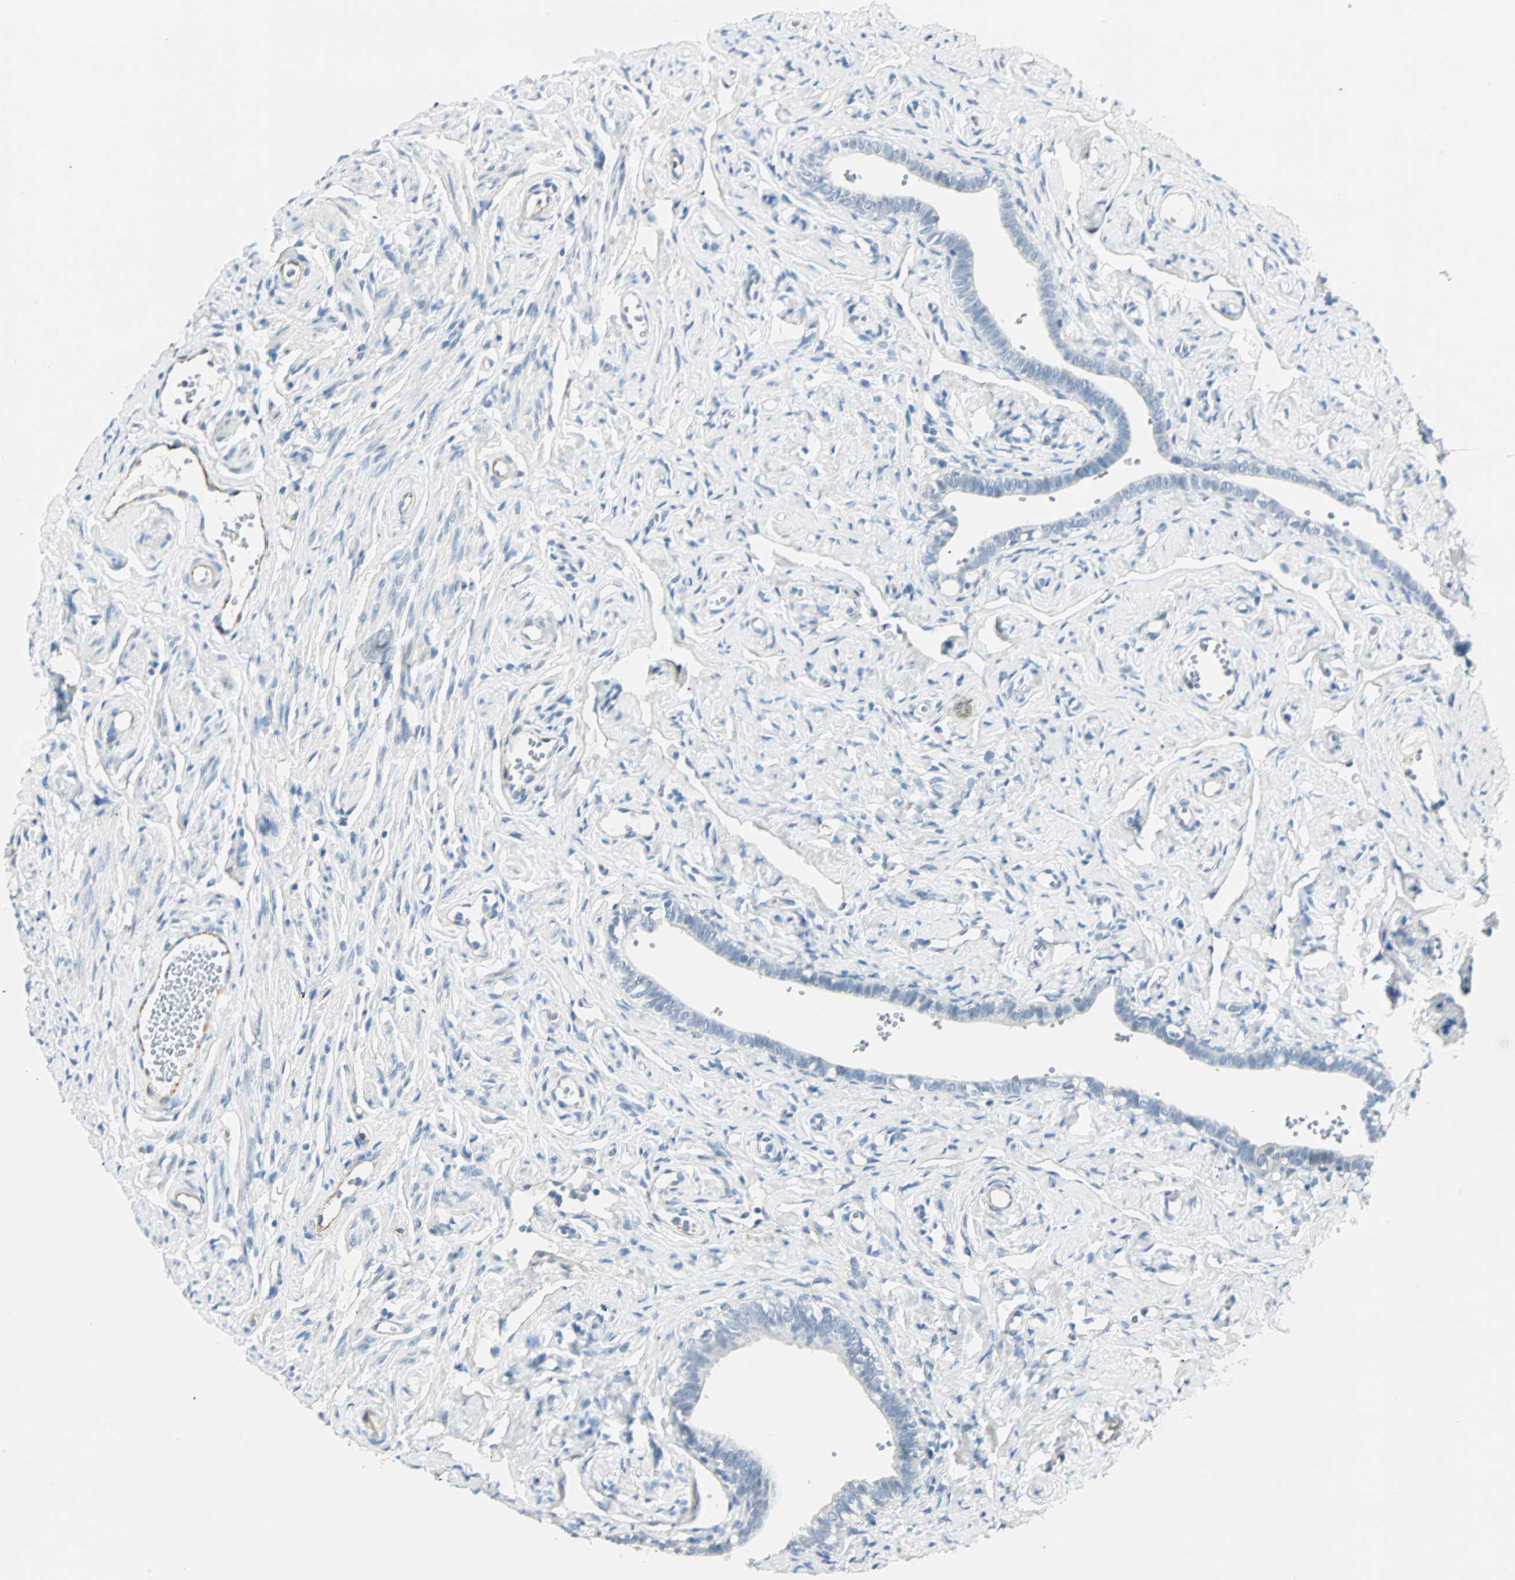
{"staining": {"intensity": "weak", "quantity": "25%-75%", "location": "cytoplasmic/membranous"}, "tissue": "fallopian tube", "cell_type": "Glandular cells", "image_type": "normal", "snomed": [{"axis": "morphology", "description": "Normal tissue, NOS"}, {"axis": "topography", "description": "Fallopian tube"}], "caption": "The image shows immunohistochemical staining of benign fallopian tube. There is weak cytoplasmic/membranous positivity is seen in about 25%-75% of glandular cells. (Brightfield microscopy of DAB IHC at high magnification).", "gene": "VPS9D1", "patient": {"sex": "female", "age": 71}}